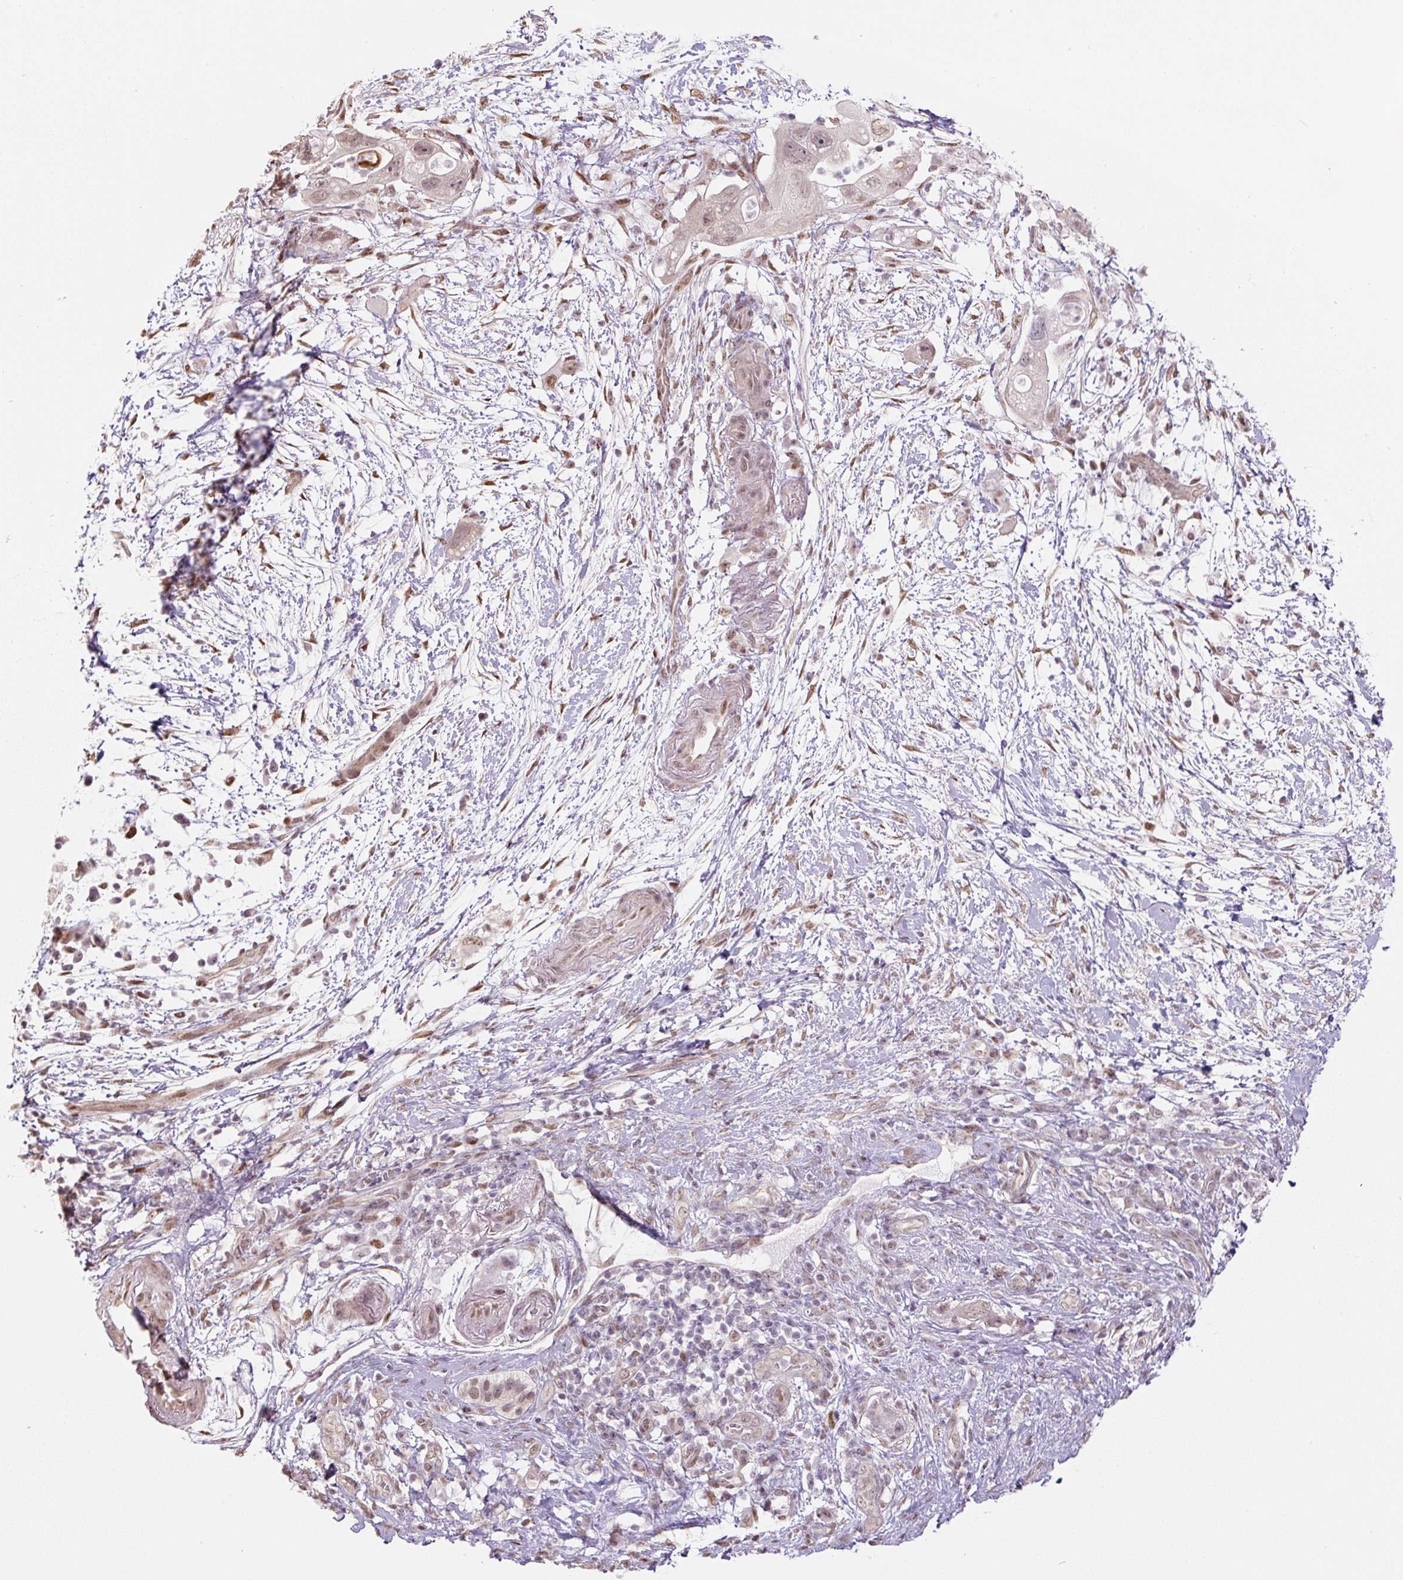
{"staining": {"intensity": "weak", "quantity": ">75%", "location": "nuclear"}, "tissue": "pancreatic cancer", "cell_type": "Tumor cells", "image_type": "cancer", "snomed": [{"axis": "morphology", "description": "Adenocarcinoma, NOS"}, {"axis": "topography", "description": "Pancreas"}], "caption": "High-magnification brightfield microscopy of pancreatic cancer stained with DAB (brown) and counterstained with hematoxylin (blue). tumor cells exhibit weak nuclear staining is identified in about>75% of cells.", "gene": "TCFL5", "patient": {"sex": "female", "age": 72}}